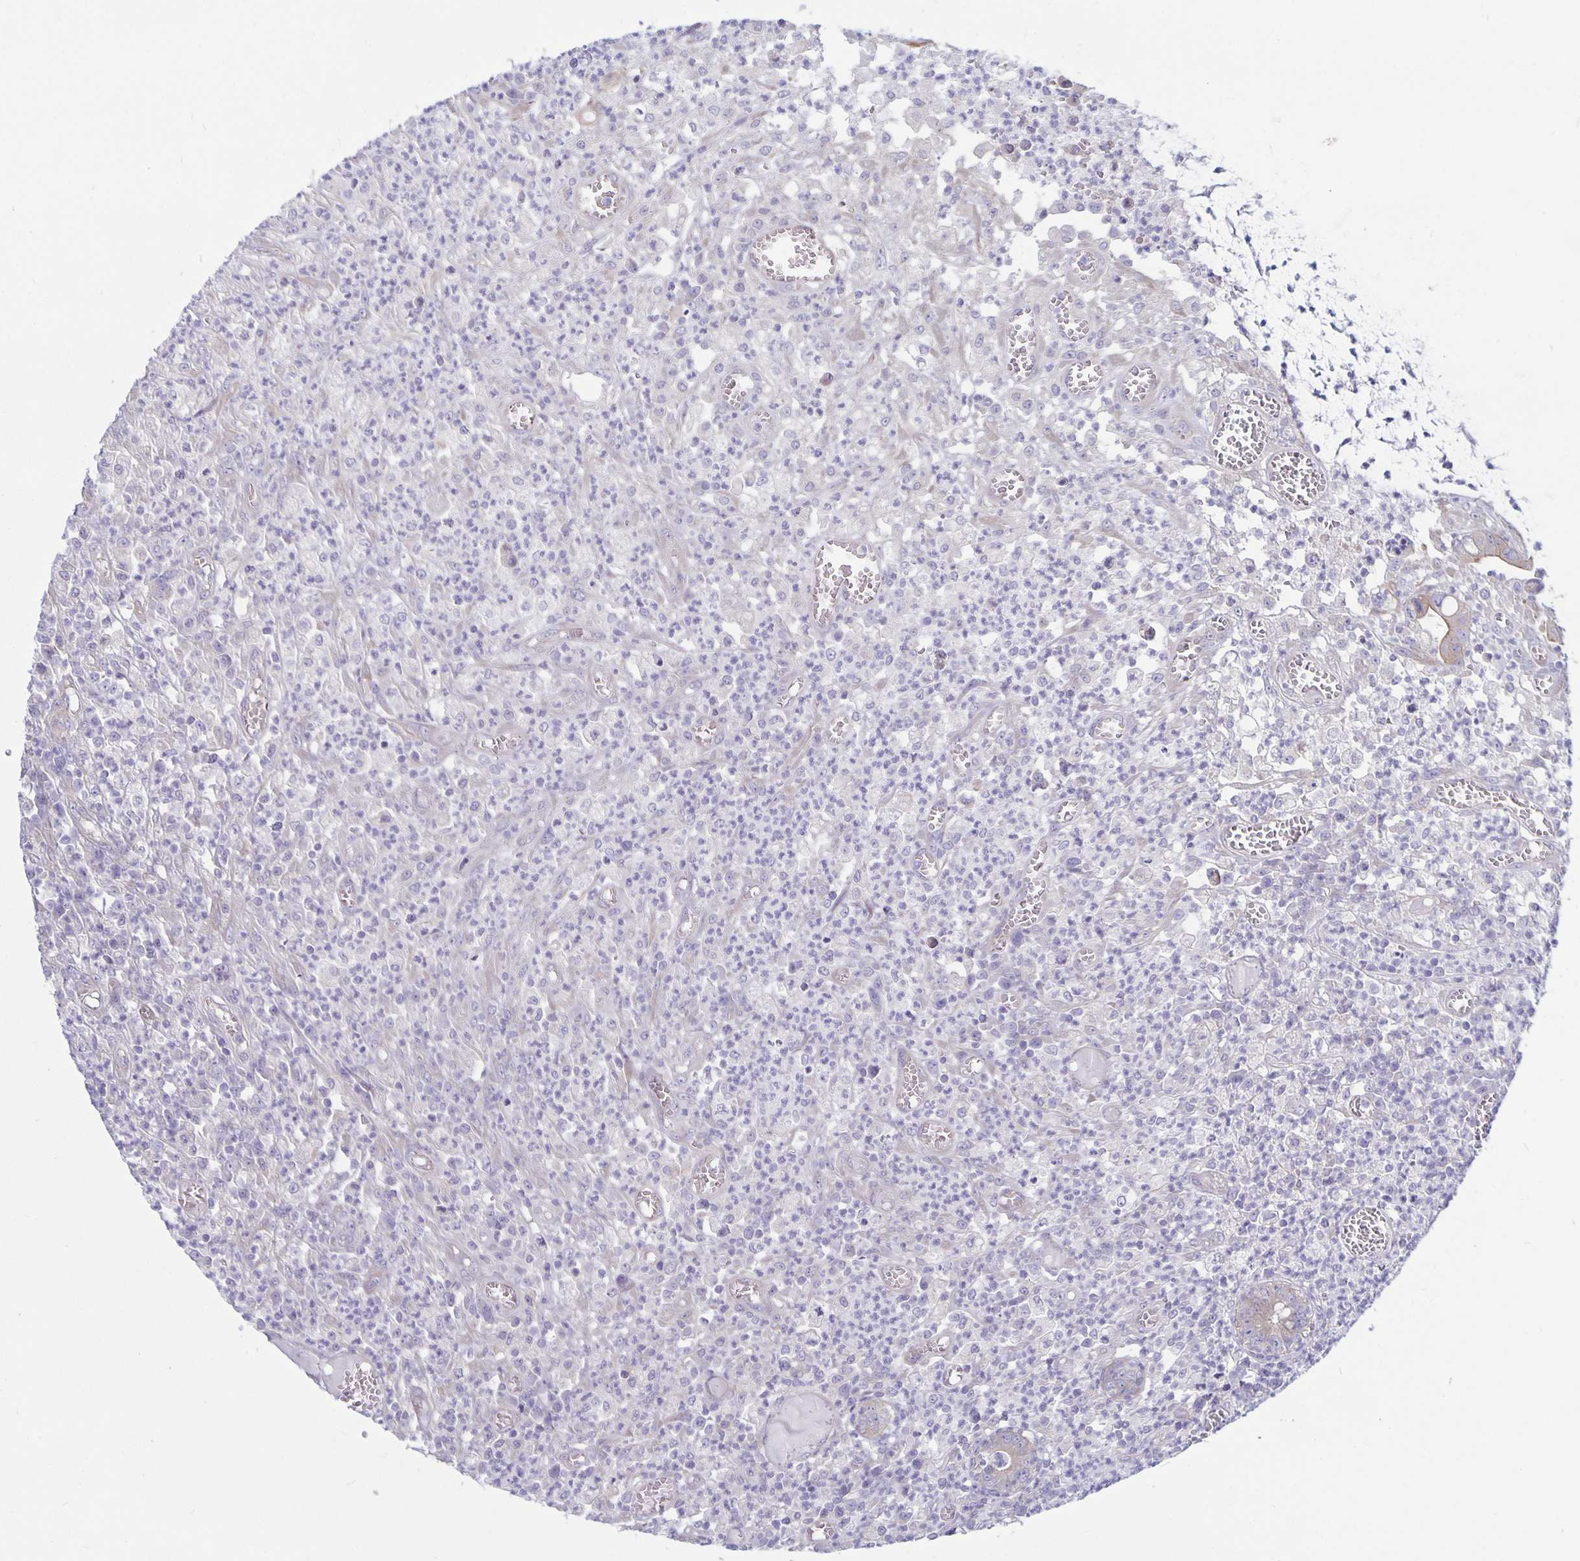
{"staining": {"intensity": "negative", "quantity": "none", "location": "none"}, "tissue": "colorectal cancer", "cell_type": "Tumor cells", "image_type": "cancer", "snomed": [{"axis": "morphology", "description": "Normal tissue, NOS"}, {"axis": "morphology", "description": "Adenocarcinoma, NOS"}, {"axis": "topography", "description": "Colon"}], "caption": "This is an immunohistochemistry (IHC) micrograph of human colorectal cancer (adenocarcinoma). There is no staining in tumor cells.", "gene": "PLCB3", "patient": {"sex": "male", "age": 65}}